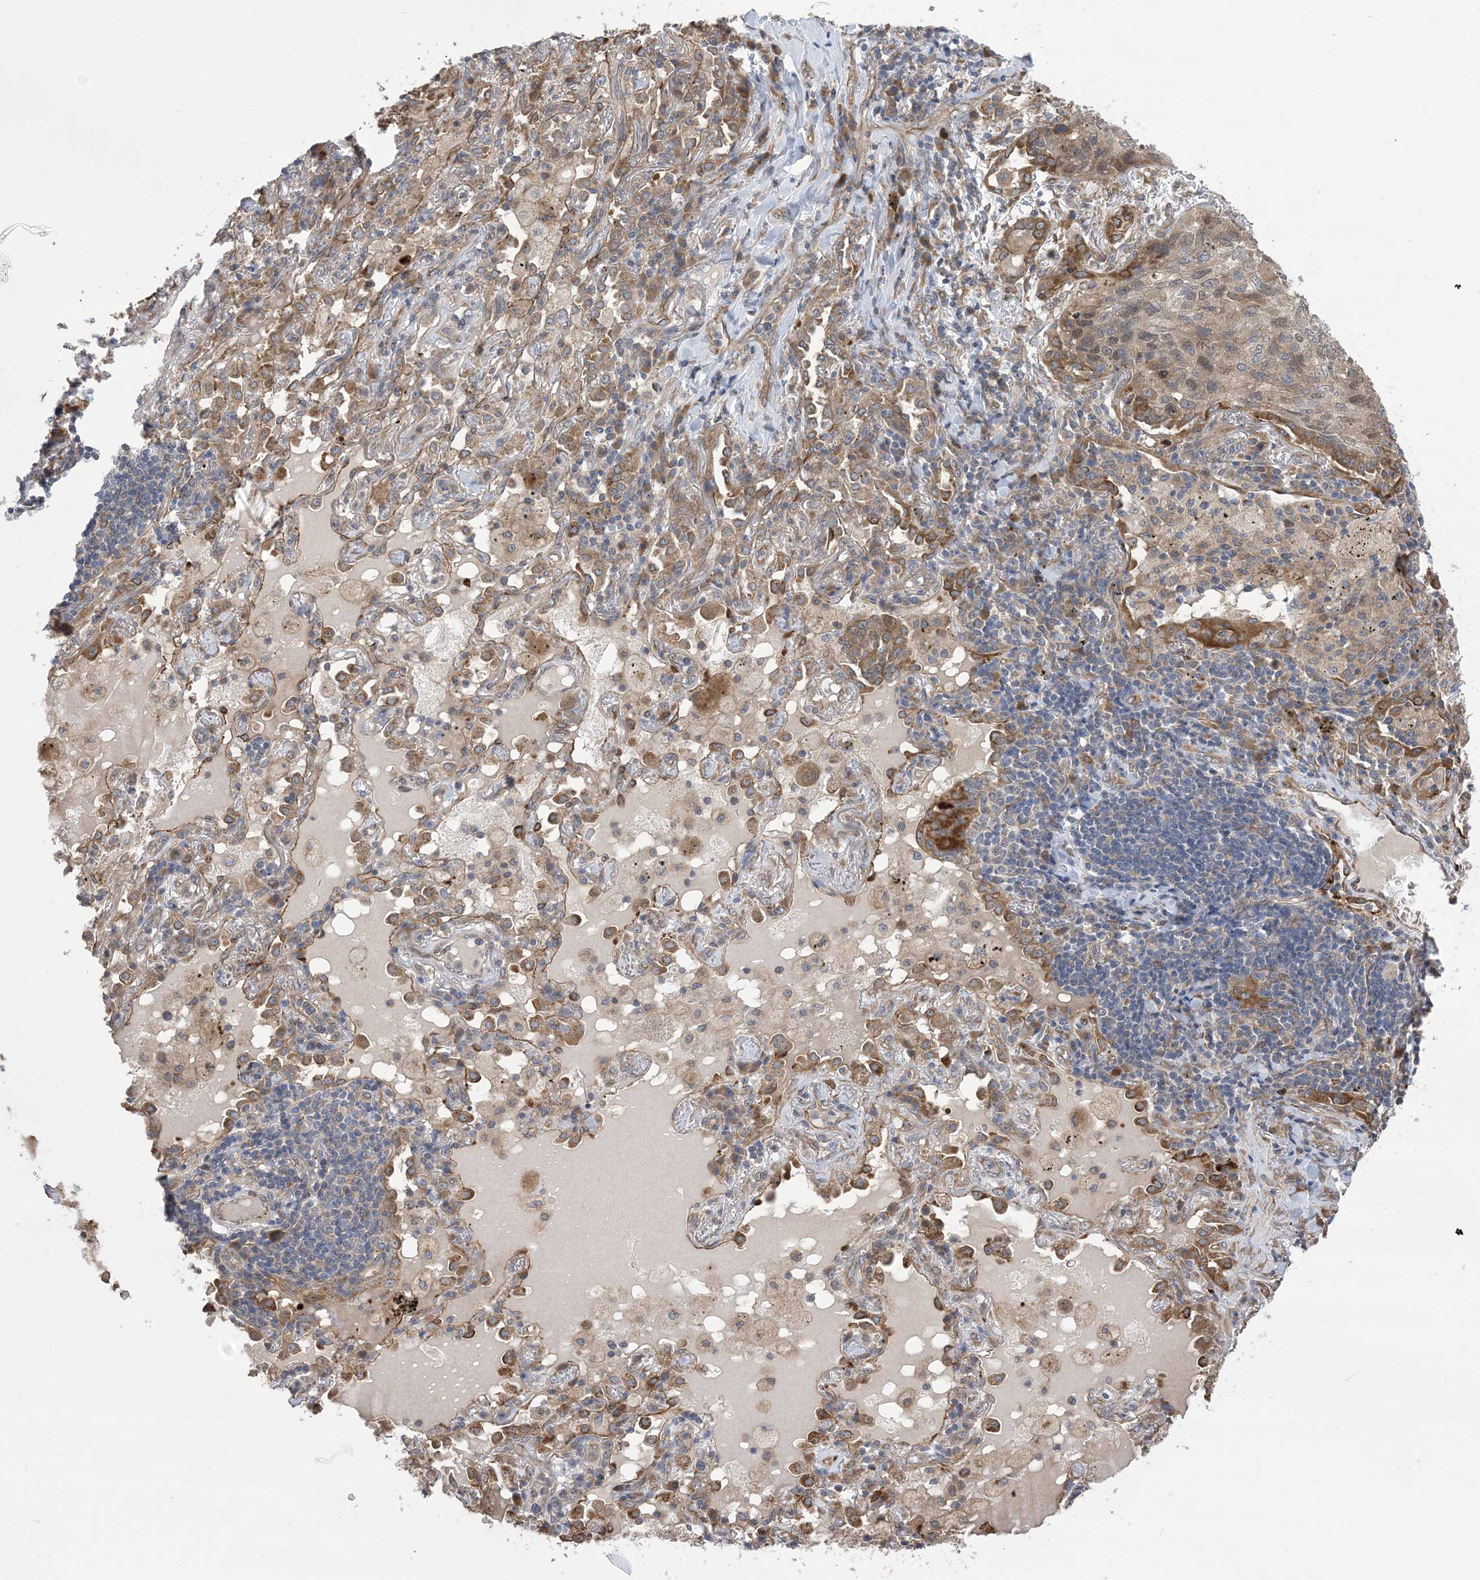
{"staining": {"intensity": "moderate", "quantity": "<25%", "location": "cytoplasmic/membranous"}, "tissue": "lung cancer", "cell_type": "Tumor cells", "image_type": "cancer", "snomed": [{"axis": "morphology", "description": "Squamous cell carcinoma, NOS"}, {"axis": "topography", "description": "Lung"}], "caption": "Tumor cells display low levels of moderate cytoplasmic/membranous positivity in approximately <25% of cells in lung cancer (squamous cell carcinoma).", "gene": "CLEC16A", "patient": {"sex": "female", "age": 63}}